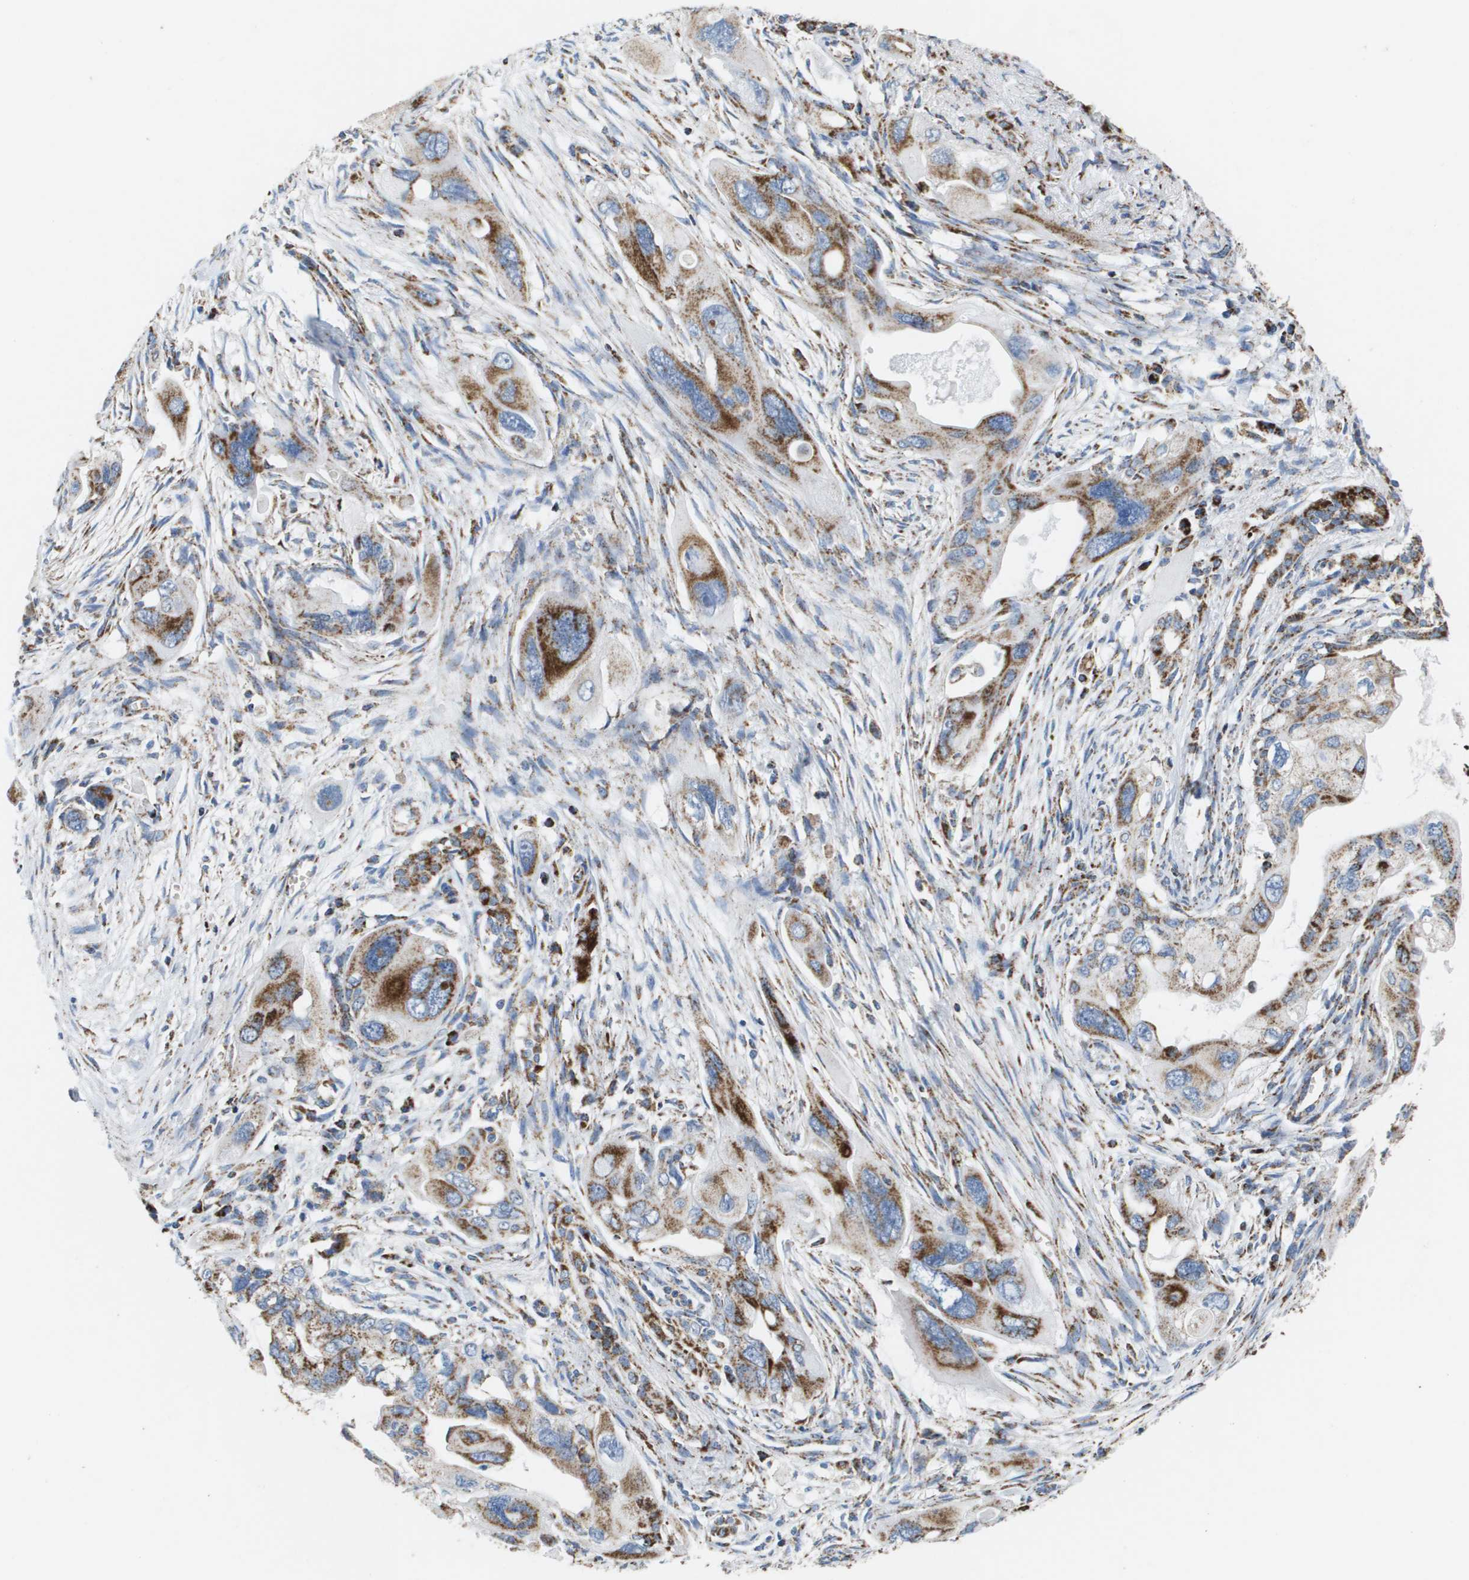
{"staining": {"intensity": "strong", "quantity": ">75%", "location": "cytoplasmic/membranous"}, "tissue": "pancreatic cancer", "cell_type": "Tumor cells", "image_type": "cancer", "snomed": [{"axis": "morphology", "description": "Adenocarcinoma, NOS"}, {"axis": "topography", "description": "Pancreas"}], "caption": "Immunohistochemical staining of pancreatic adenocarcinoma displays high levels of strong cytoplasmic/membranous staining in approximately >75% of tumor cells.", "gene": "ATP5F1B", "patient": {"sex": "male", "age": 73}}